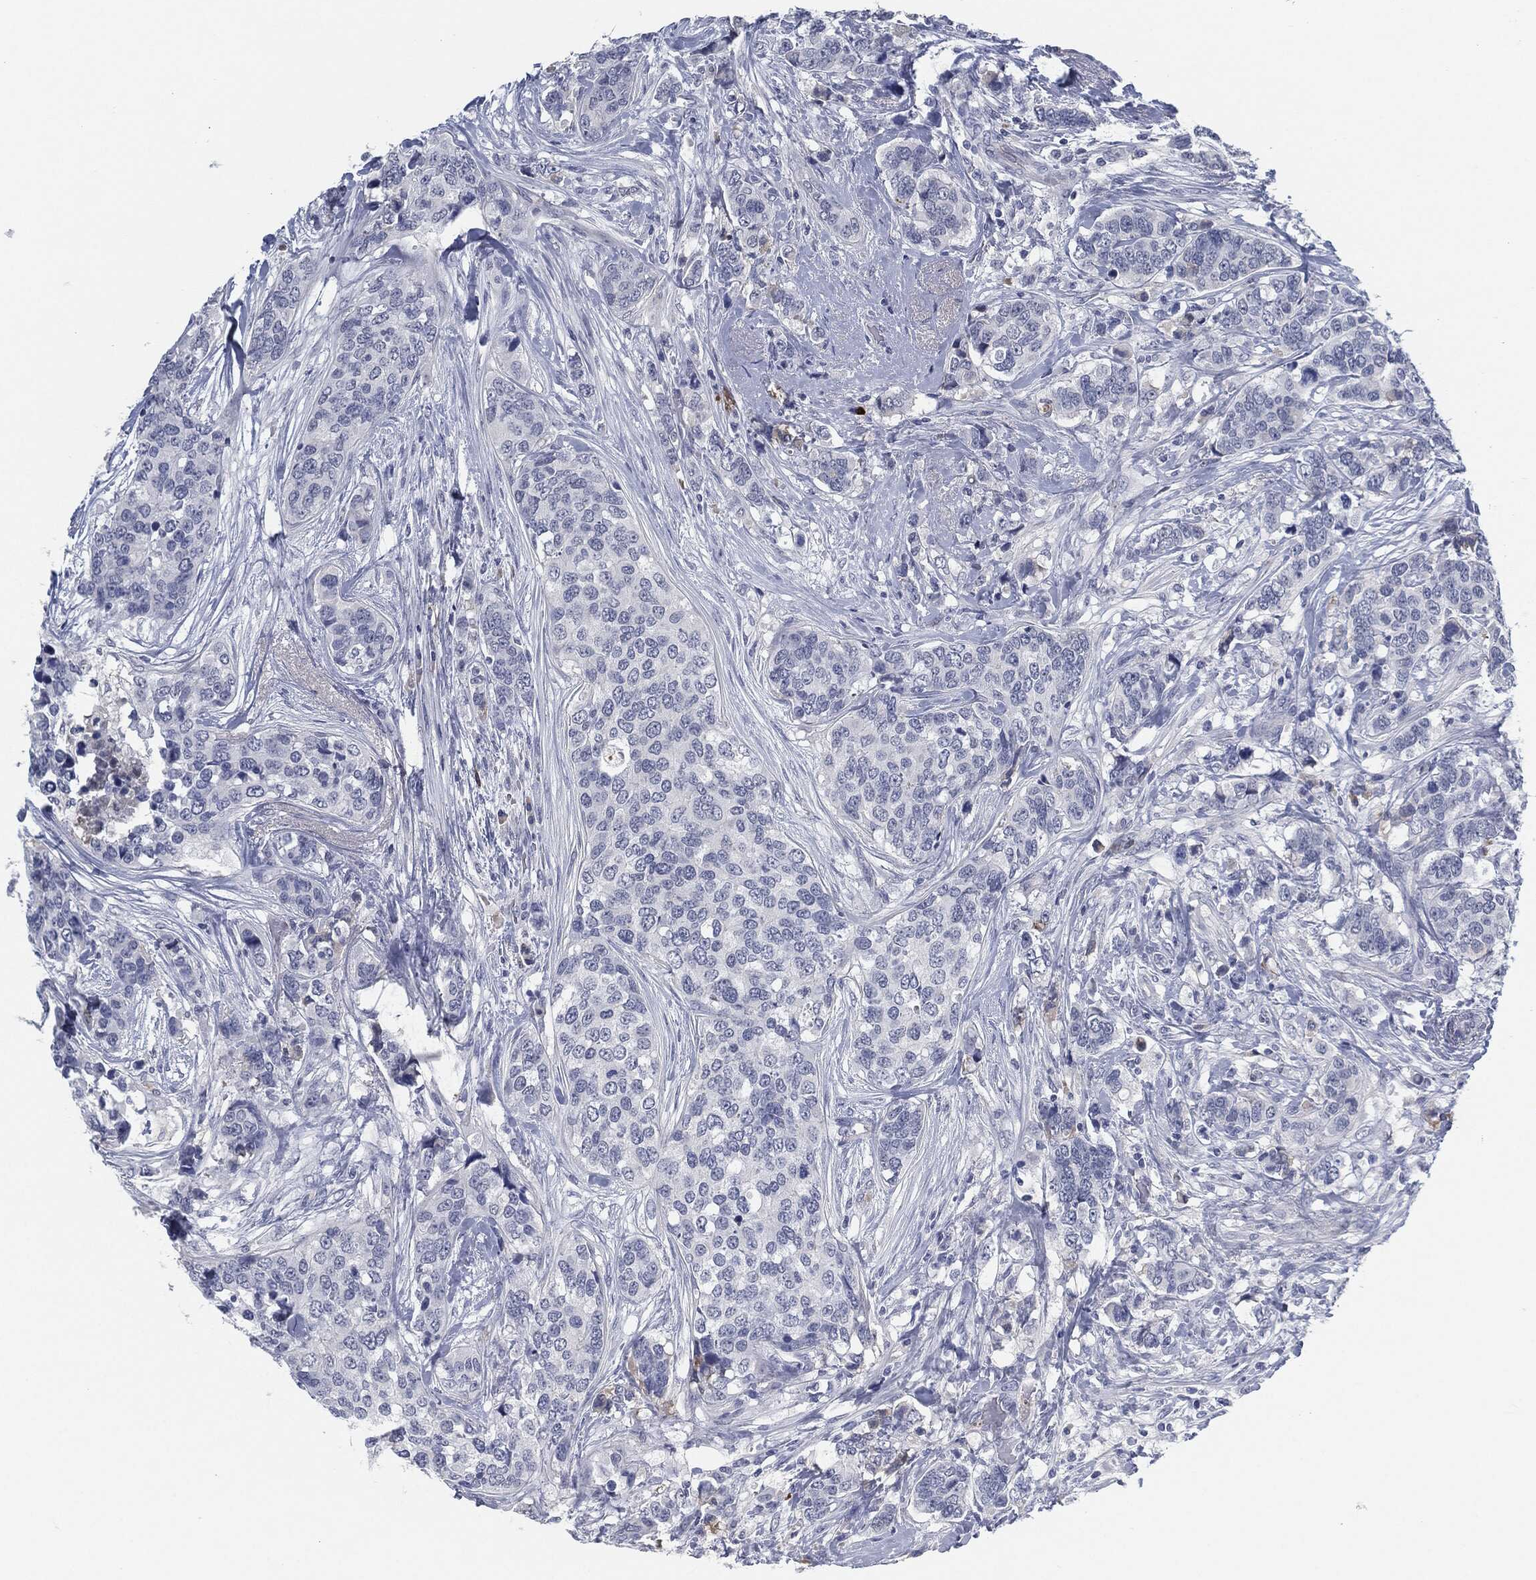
{"staining": {"intensity": "negative", "quantity": "none", "location": "none"}, "tissue": "breast cancer", "cell_type": "Tumor cells", "image_type": "cancer", "snomed": [{"axis": "morphology", "description": "Lobular carcinoma"}, {"axis": "topography", "description": "Breast"}], "caption": "Tumor cells are negative for protein expression in human breast lobular carcinoma.", "gene": "MST1", "patient": {"sex": "female", "age": 59}}